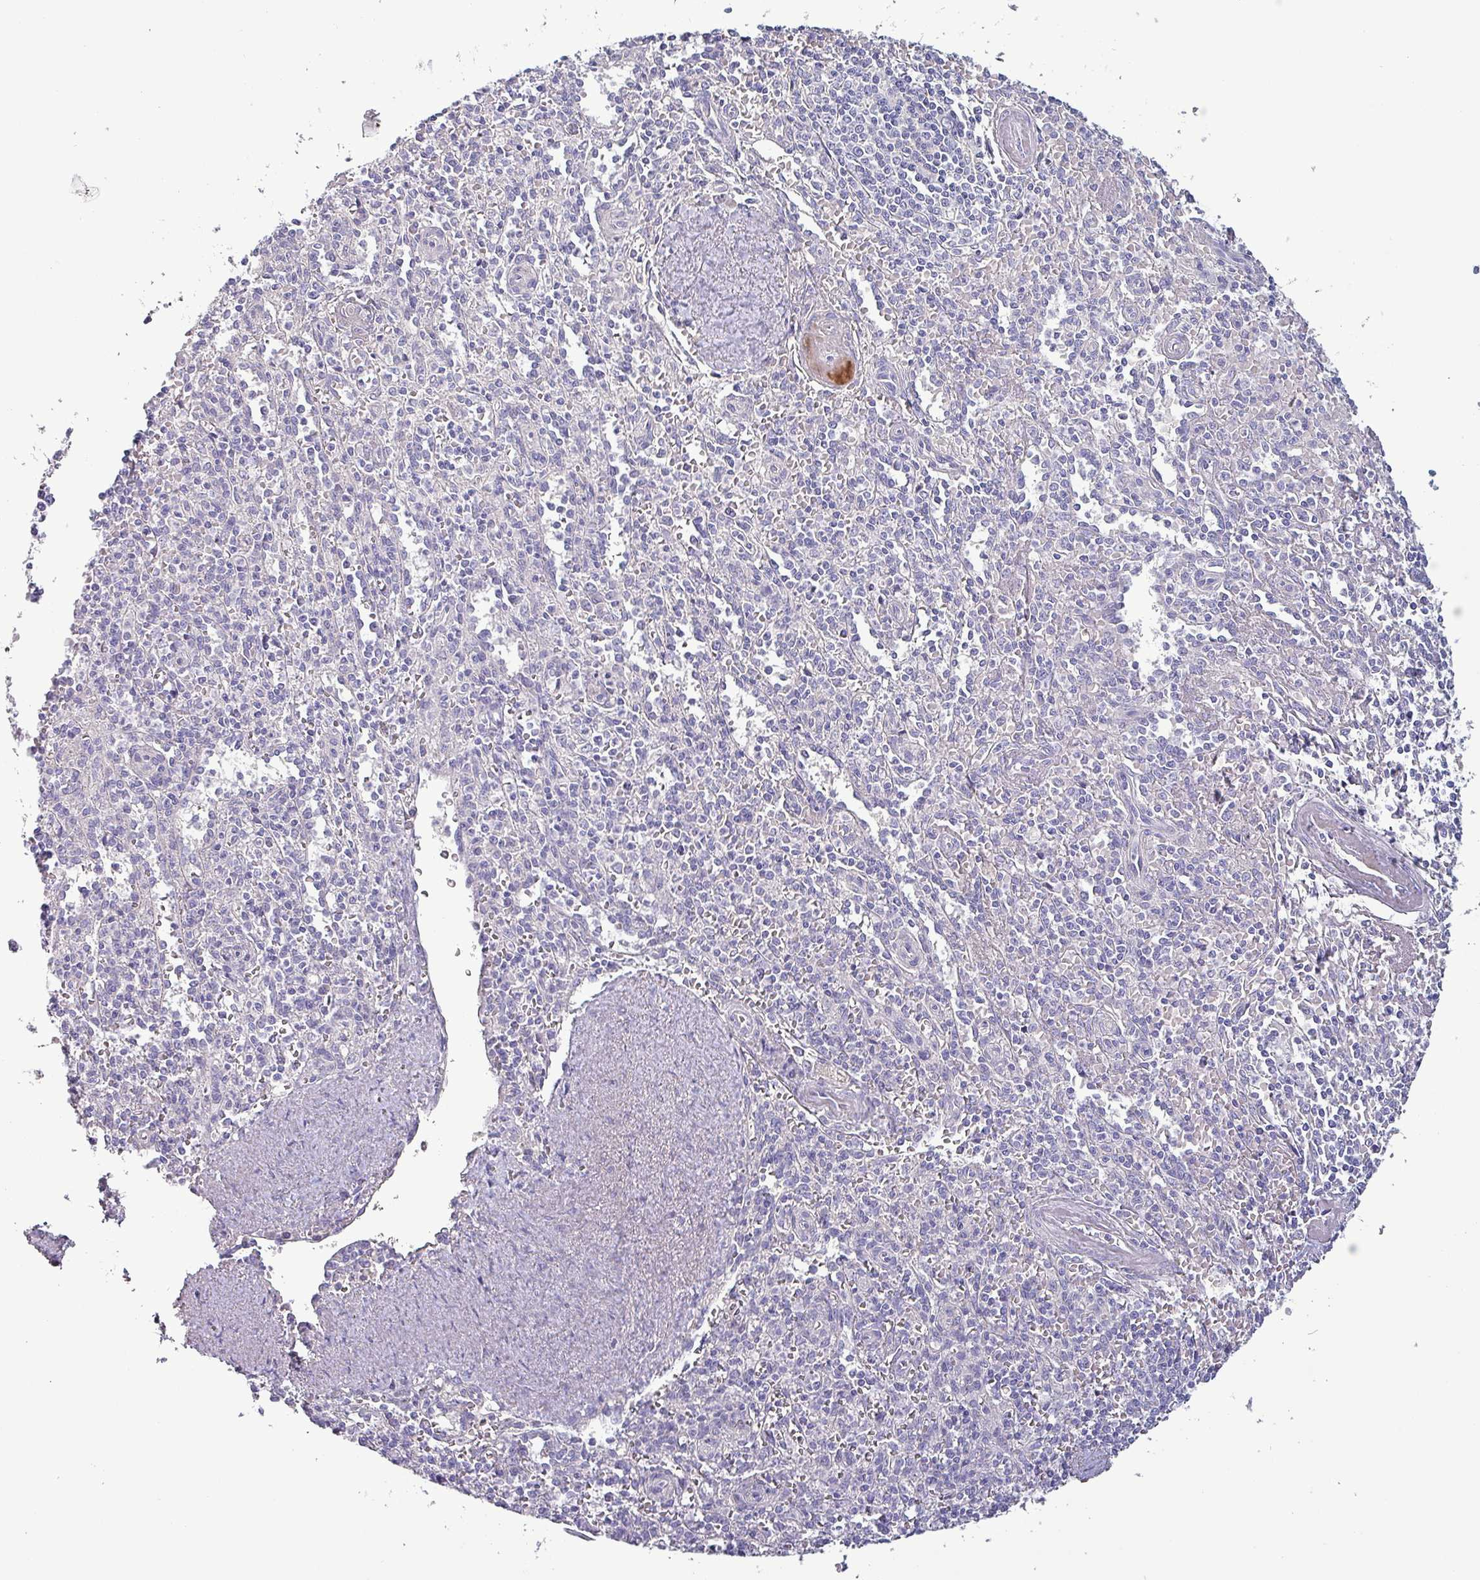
{"staining": {"intensity": "negative", "quantity": "none", "location": "none"}, "tissue": "spleen", "cell_type": "Cells in red pulp", "image_type": "normal", "snomed": [{"axis": "morphology", "description": "Normal tissue, NOS"}, {"axis": "topography", "description": "Spleen"}], "caption": "Spleen stained for a protein using immunohistochemistry (IHC) reveals no positivity cells in red pulp.", "gene": "HSD3B7", "patient": {"sex": "female", "age": 70}}